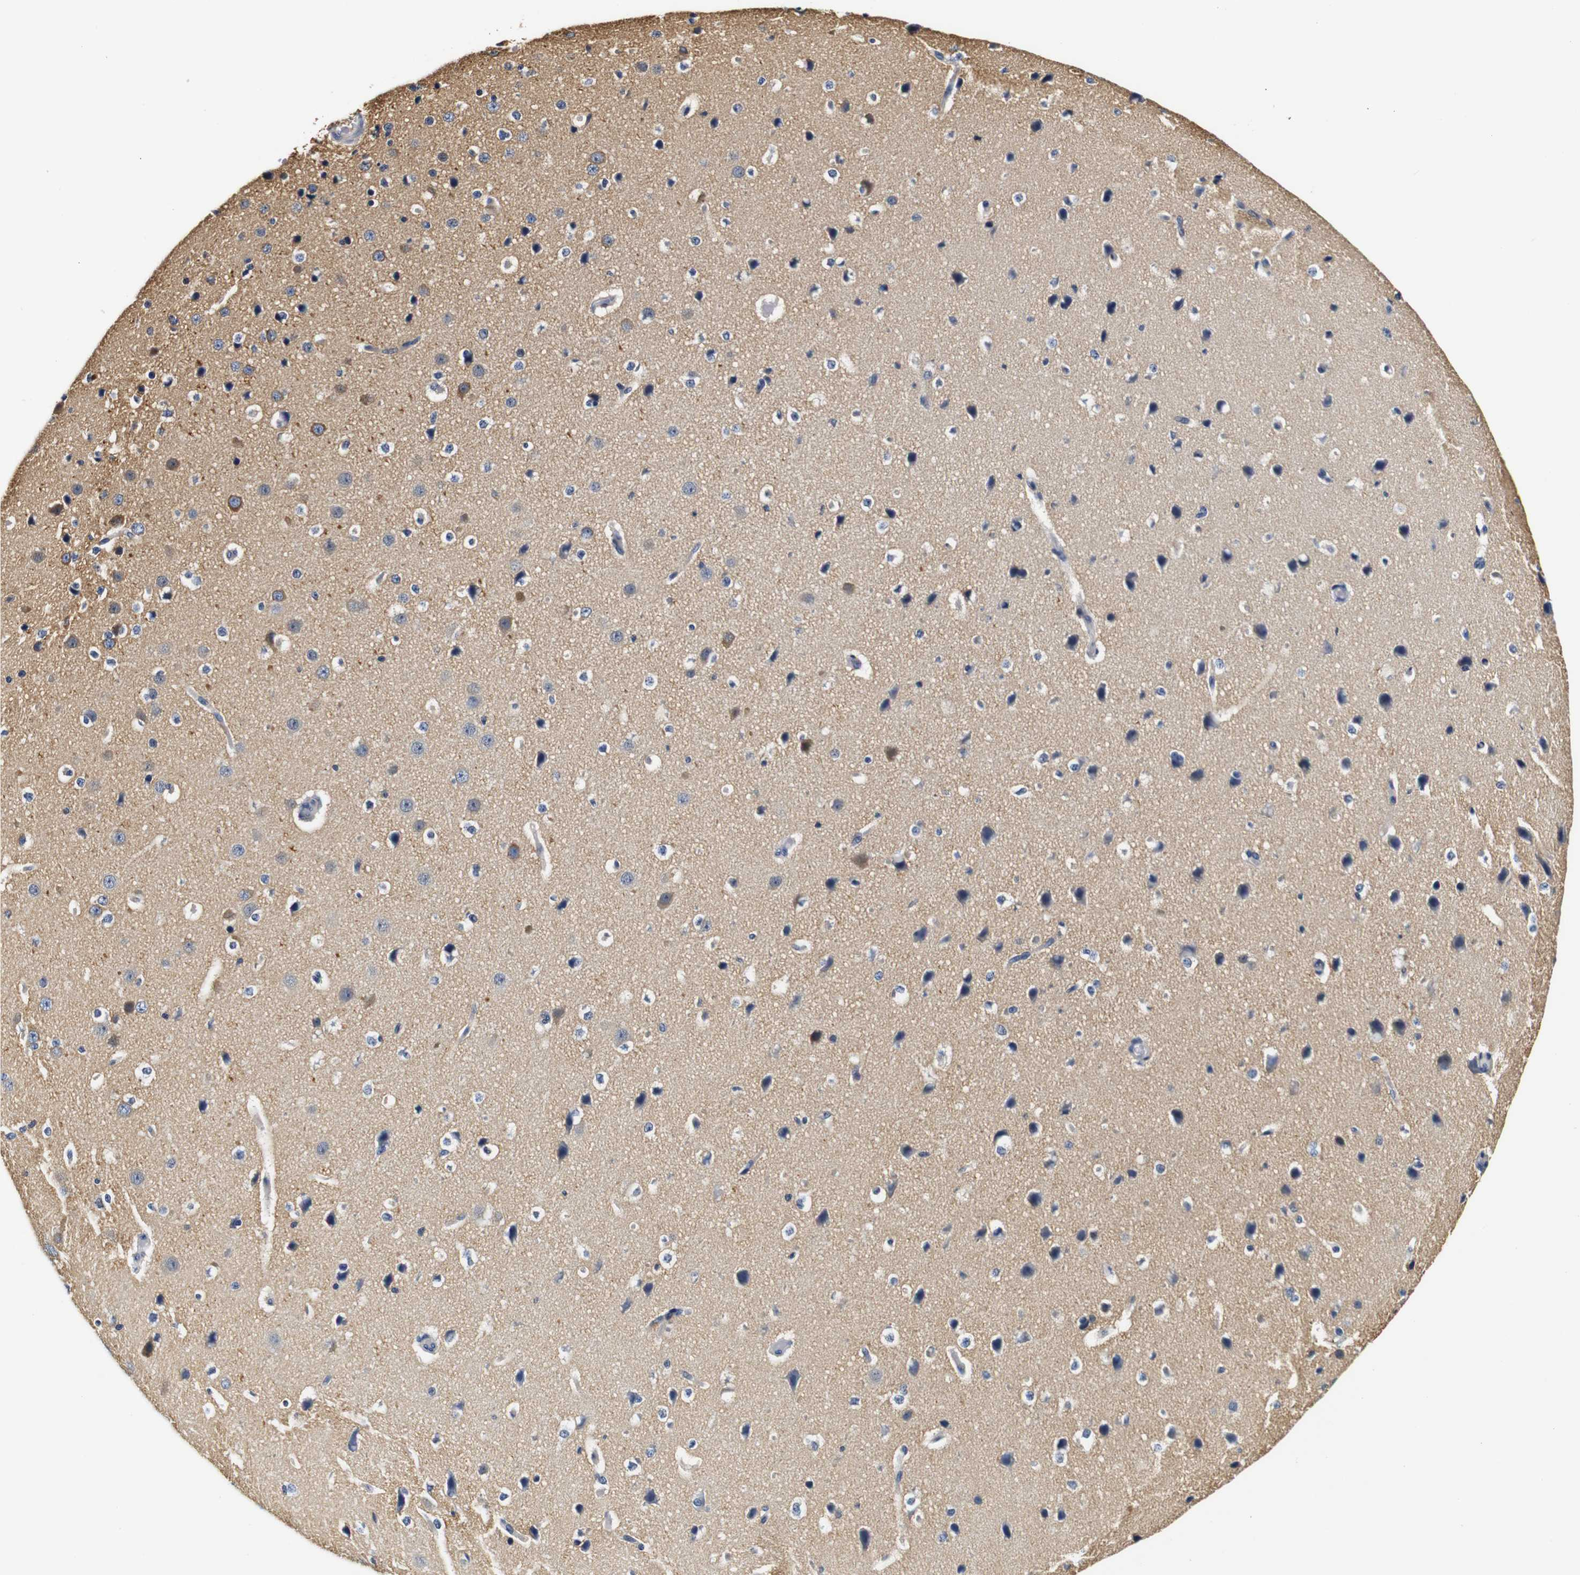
{"staining": {"intensity": "negative", "quantity": "none", "location": "none"}, "tissue": "cerebral cortex", "cell_type": "Endothelial cells", "image_type": "normal", "snomed": [{"axis": "morphology", "description": "Normal tissue, NOS"}, {"axis": "morphology", "description": "Developmental malformation"}, {"axis": "topography", "description": "Cerebral cortex"}], "caption": "High power microscopy photomicrograph of an immunohistochemistry photomicrograph of normal cerebral cortex, revealing no significant expression in endothelial cells. Brightfield microscopy of immunohistochemistry (IHC) stained with DAB (3,3'-diaminobenzidine) (brown) and hematoxylin (blue), captured at high magnification.", "gene": "GP1BA", "patient": {"sex": "female", "age": 30}}